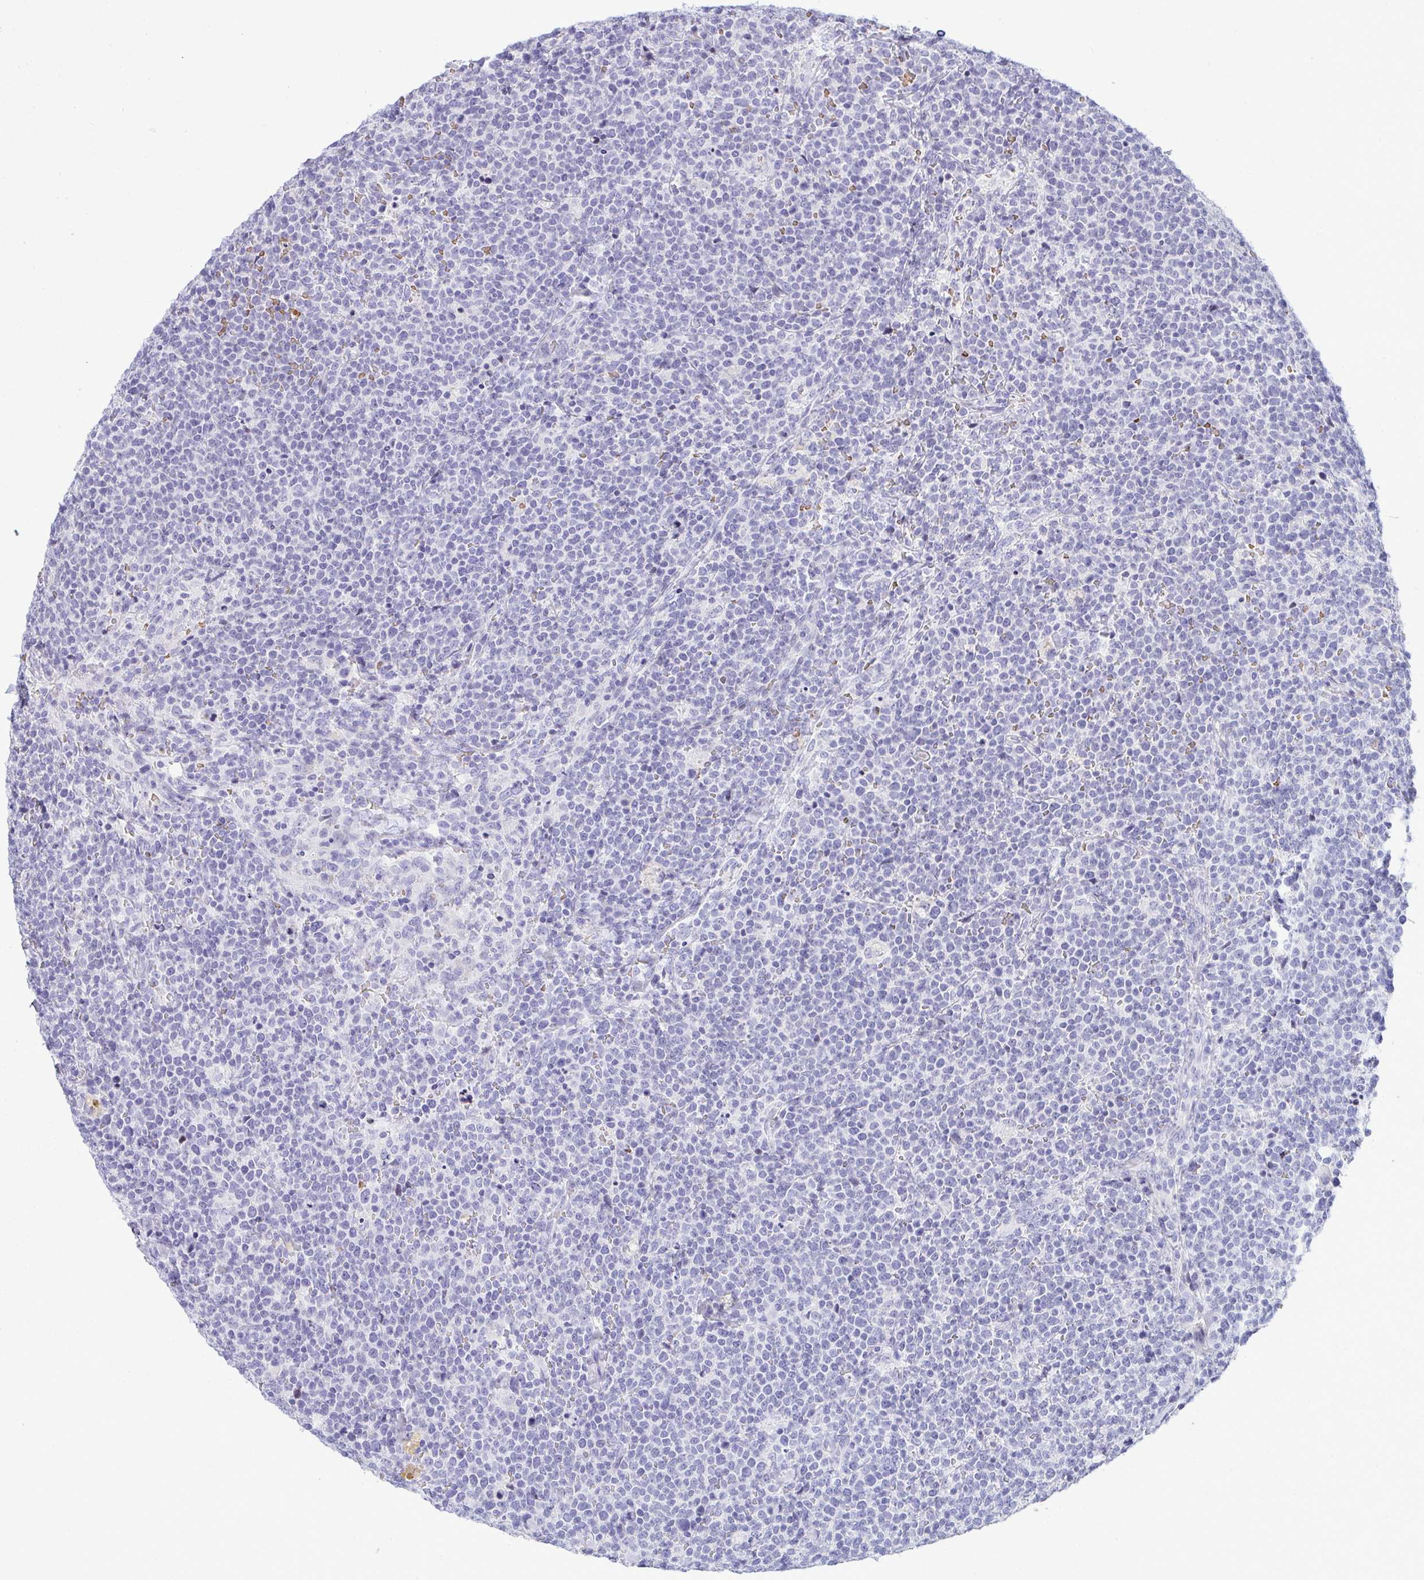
{"staining": {"intensity": "negative", "quantity": "none", "location": "none"}, "tissue": "lymphoma", "cell_type": "Tumor cells", "image_type": "cancer", "snomed": [{"axis": "morphology", "description": "Malignant lymphoma, non-Hodgkin's type, High grade"}, {"axis": "topography", "description": "Lymph node"}], "caption": "The image shows no significant staining in tumor cells of lymphoma.", "gene": "ZNF182", "patient": {"sex": "male", "age": 61}}